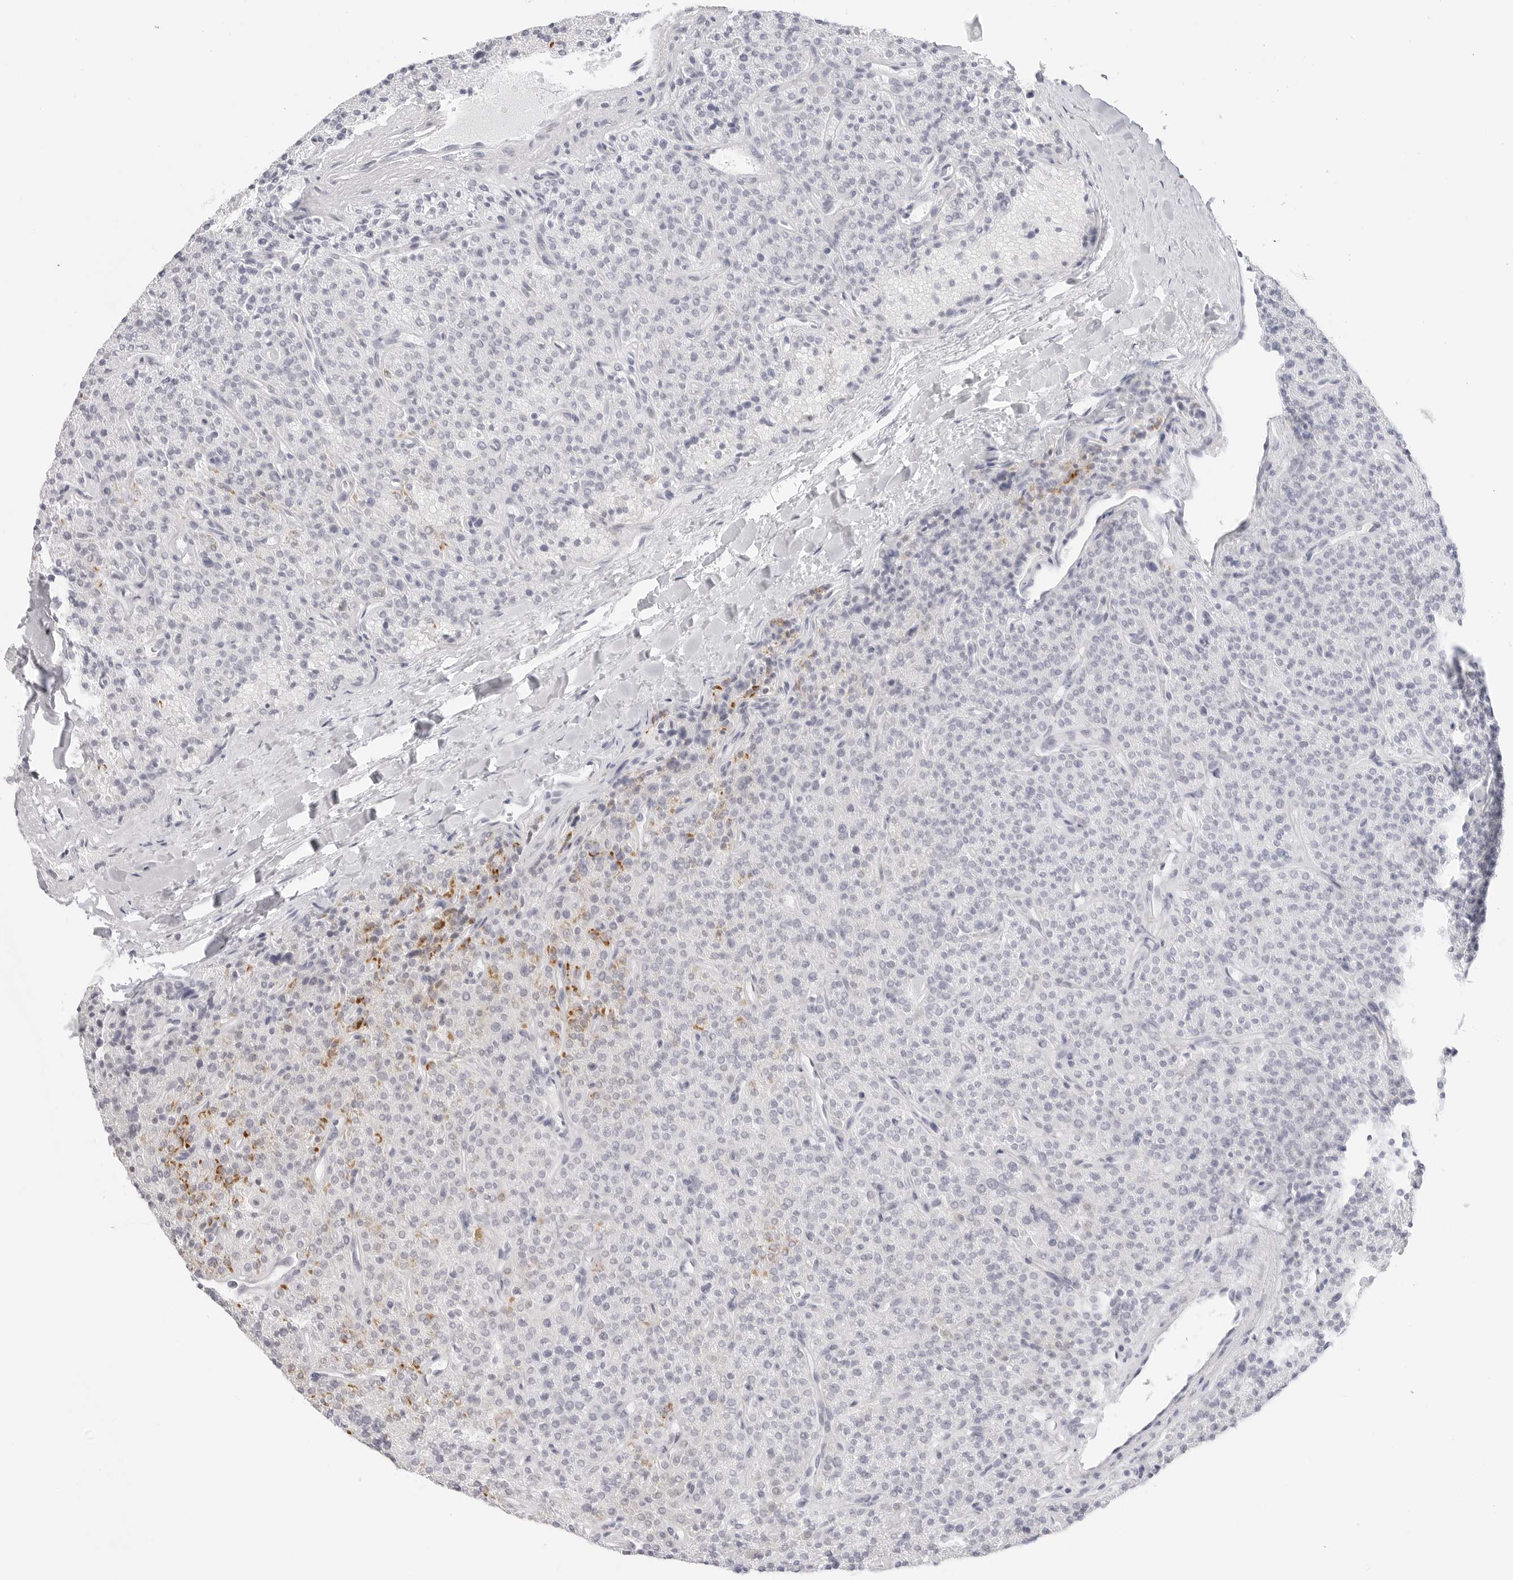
{"staining": {"intensity": "moderate", "quantity": "<25%", "location": "cytoplasmic/membranous"}, "tissue": "parathyroid gland", "cell_type": "Glandular cells", "image_type": "normal", "snomed": [{"axis": "morphology", "description": "Normal tissue, NOS"}, {"axis": "topography", "description": "Parathyroid gland"}], "caption": "DAB (3,3'-diaminobenzidine) immunohistochemical staining of benign human parathyroid gland shows moderate cytoplasmic/membranous protein positivity in about <25% of glandular cells.", "gene": "HMGCS2", "patient": {"sex": "male", "age": 46}}